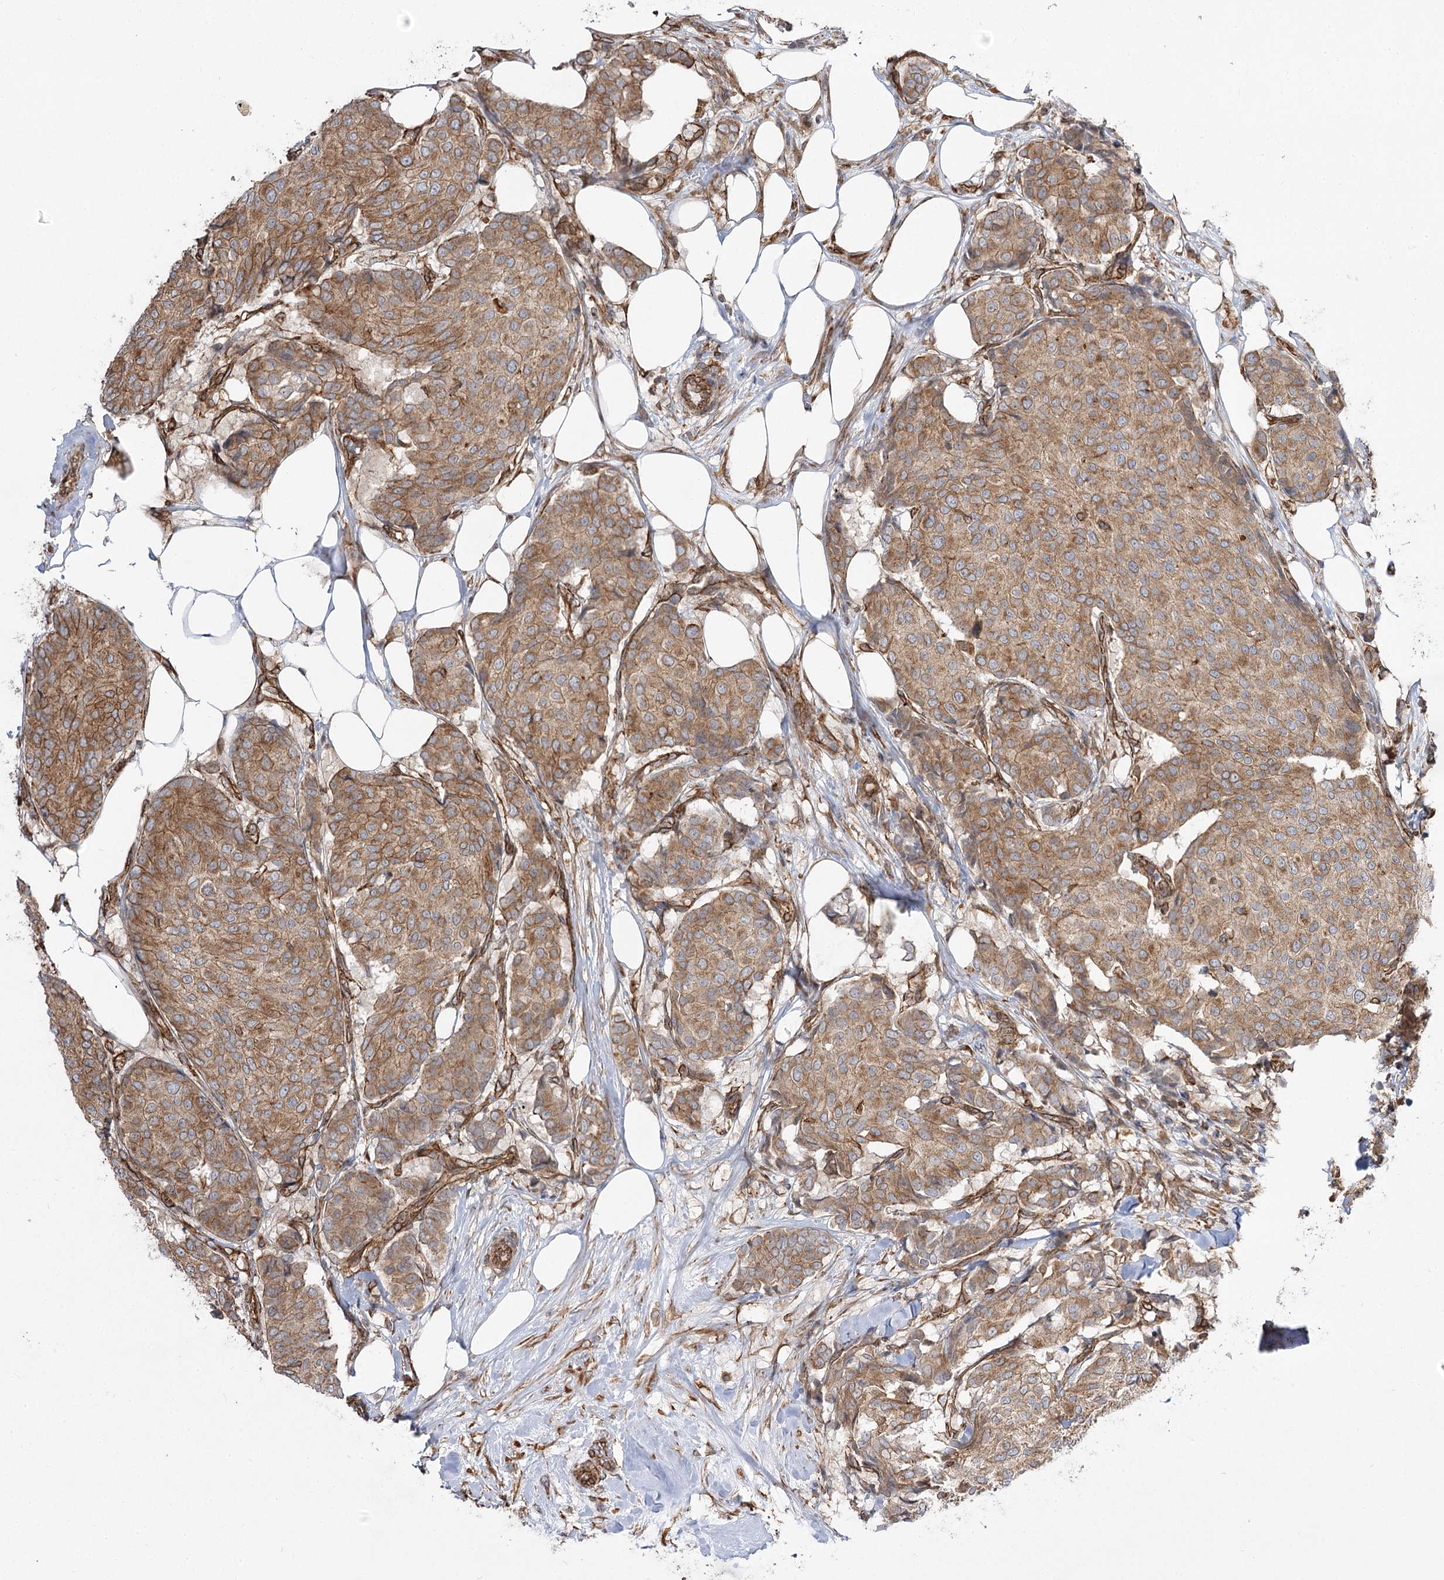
{"staining": {"intensity": "moderate", "quantity": ">75%", "location": "cytoplasmic/membranous"}, "tissue": "breast cancer", "cell_type": "Tumor cells", "image_type": "cancer", "snomed": [{"axis": "morphology", "description": "Duct carcinoma"}, {"axis": "topography", "description": "Breast"}], "caption": "Tumor cells demonstrate medium levels of moderate cytoplasmic/membranous positivity in approximately >75% of cells in human breast cancer.", "gene": "SH3BP5L", "patient": {"sex": "female", "age": 75}}